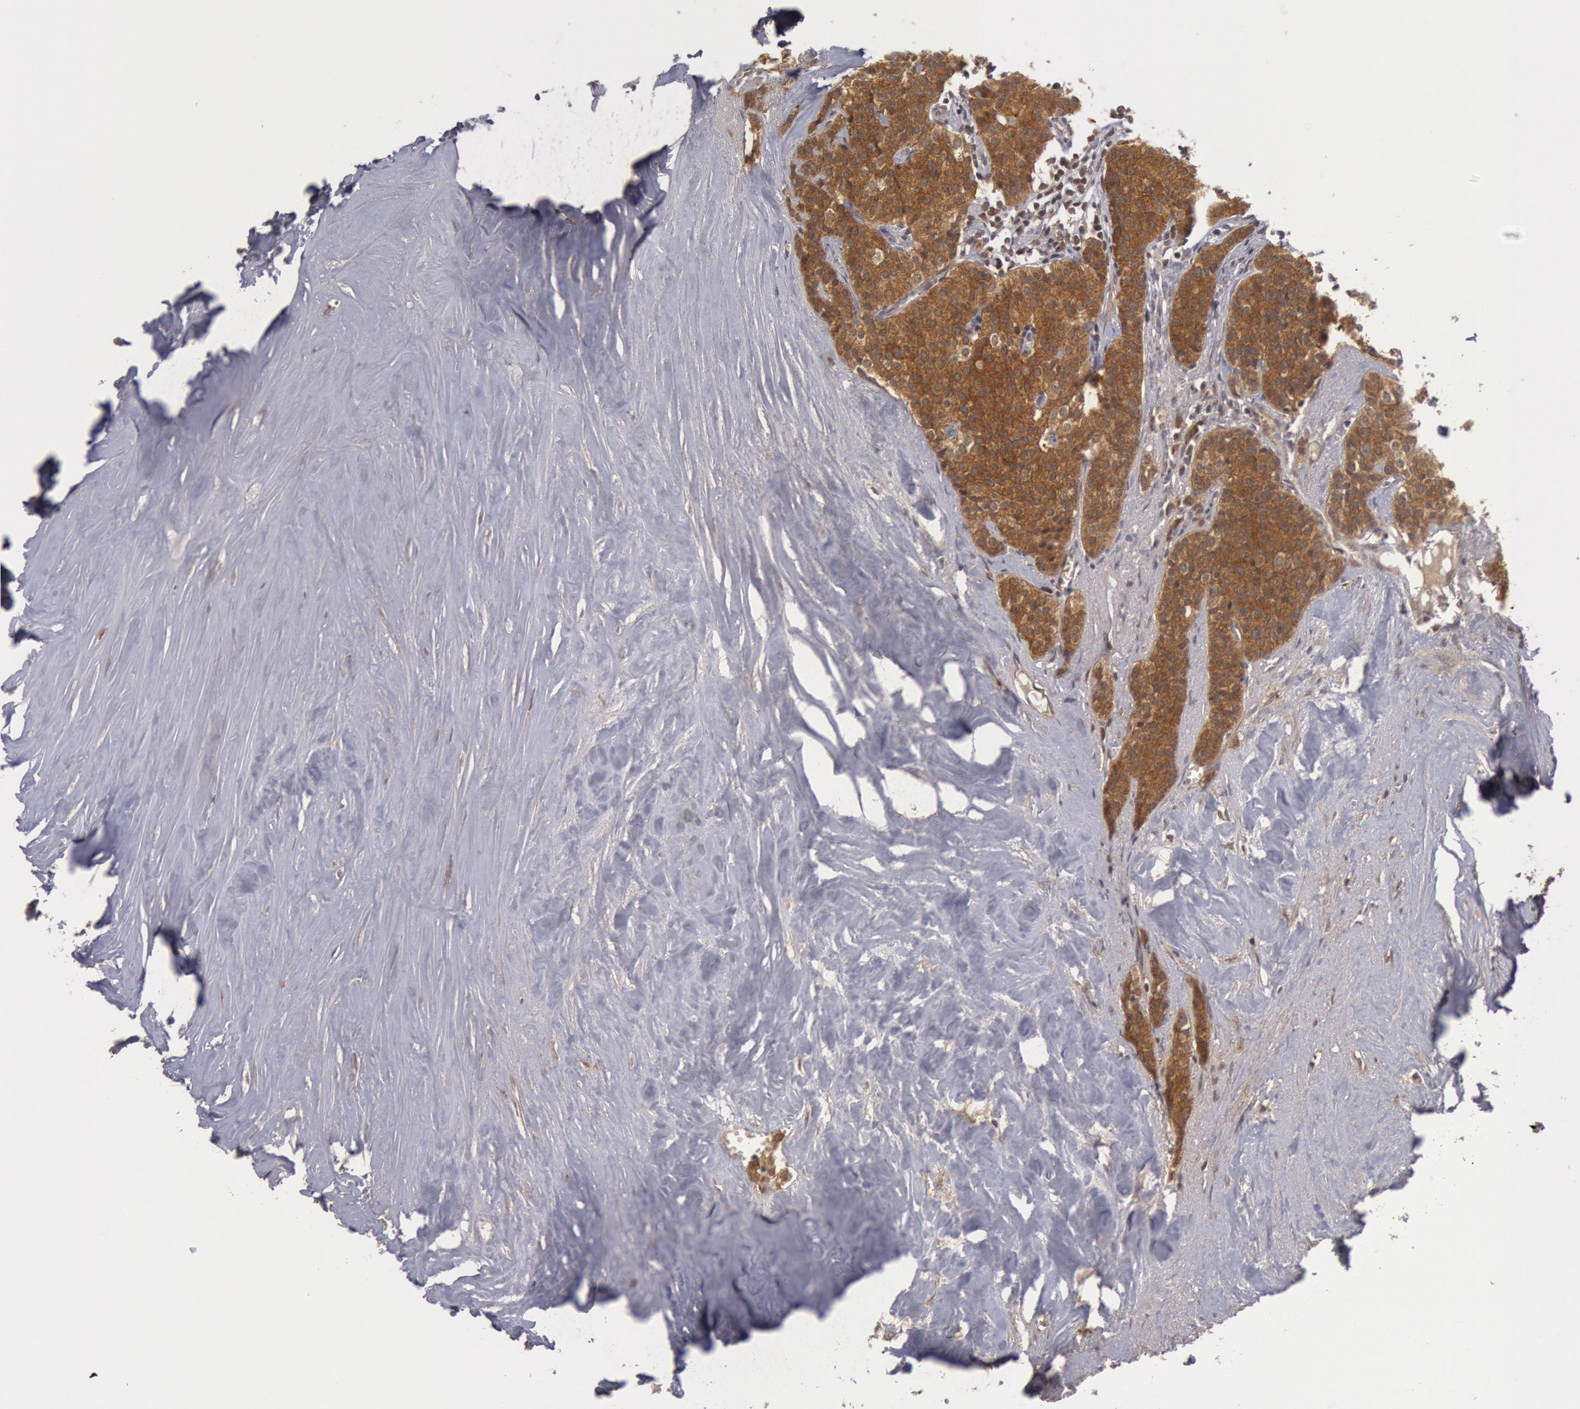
{"staining": {"intensity": "strong", "quantity": ">75%", "location": "cytoplasmic/membranous"}, "tissue": "carcinoid", "cell_type": "Tumor cells", "image_type": "cancer", "snomed": [{"axis": "morphology", "description": "Carcinoid, malignant, NOS"}, {"axis": "topography", "description": "Small intestine"}], "caption": "This is a micrograph of immunohistochemistry staining of malignant carcinoid, which shows strong expression in the cytoplasmic/membranous of tumor cells.", "gene": "BRAF", "patient": {"sex": "male", "age": 63}}